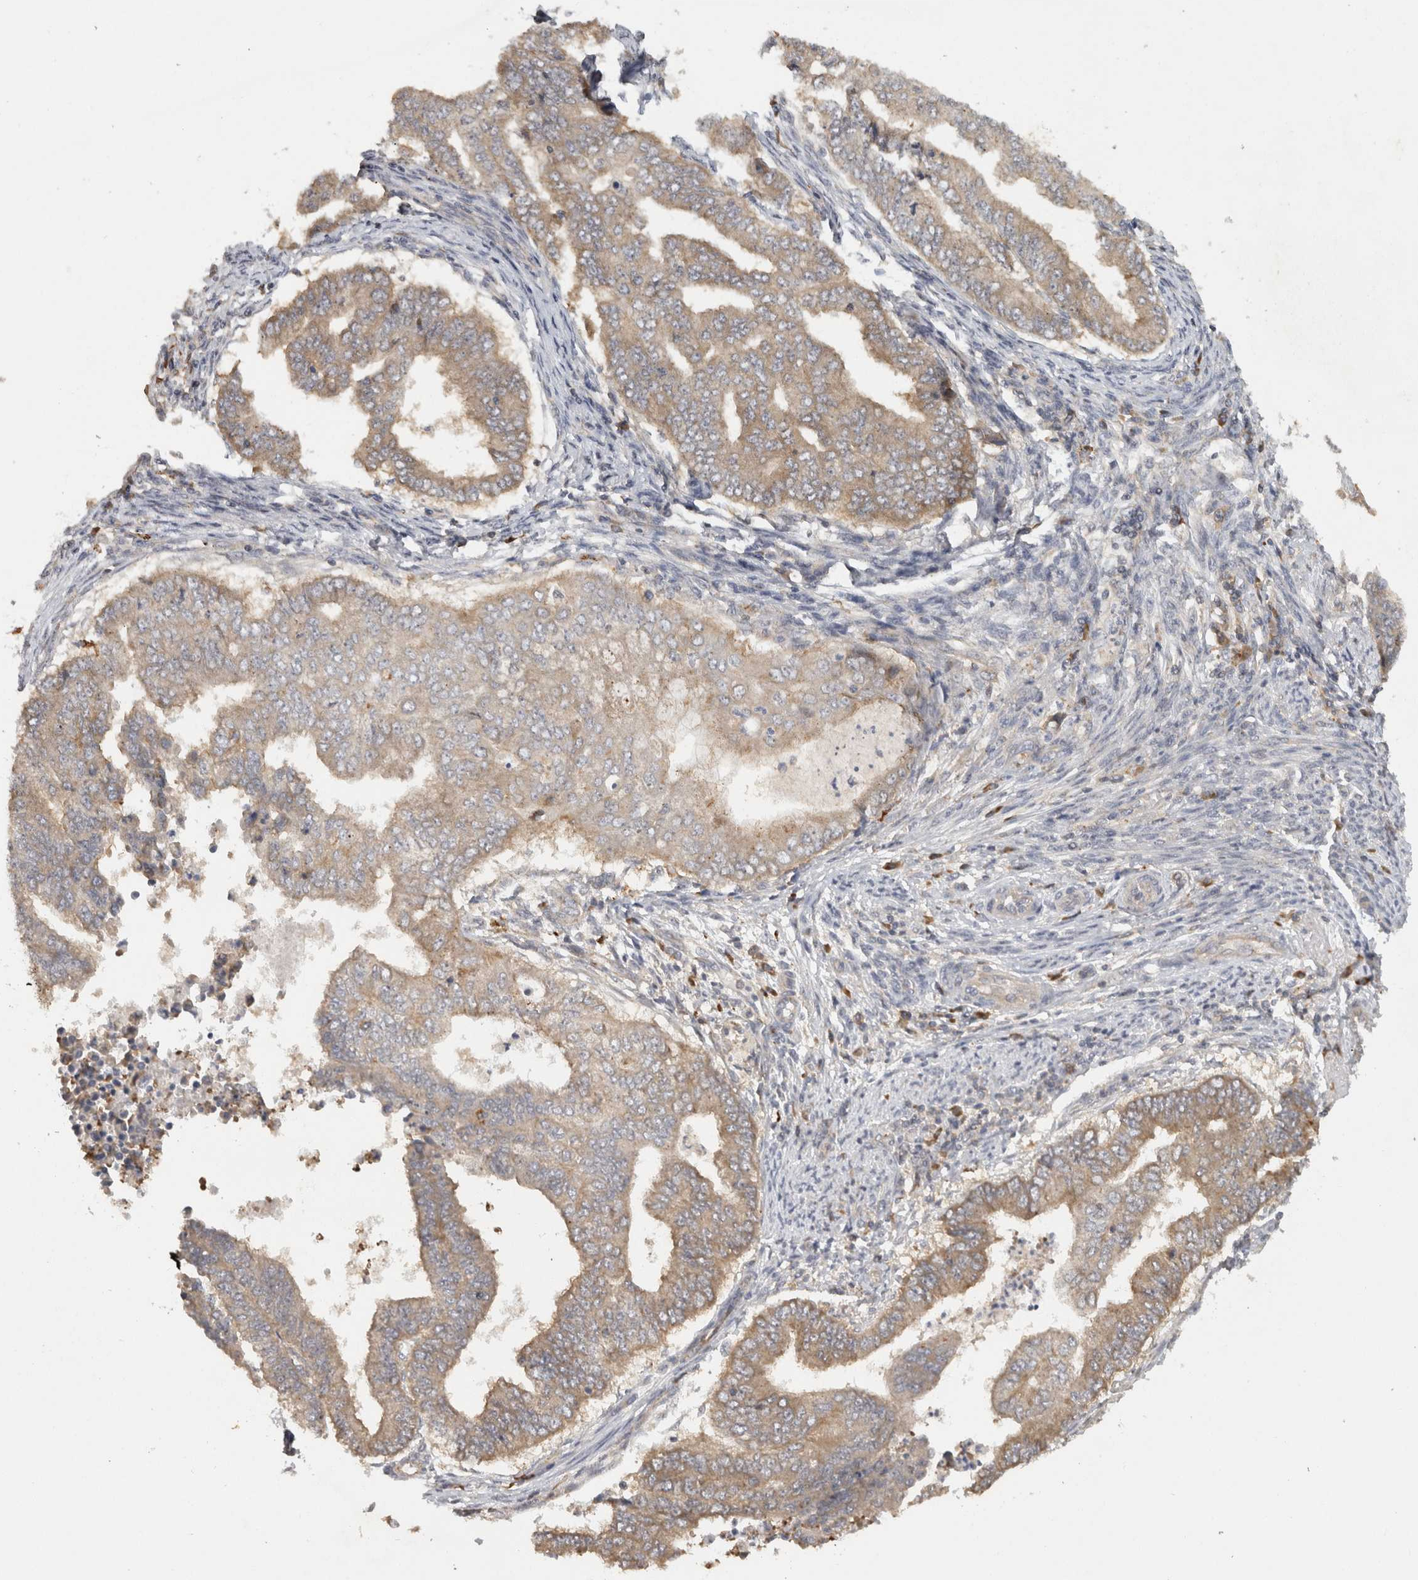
{"staining": {"intensity": "weak", "quantity": "<25%", "location": "cytoplasmic/membranous"}, "tissue": "endometrial cancer", "cell_type": "Tumor cells", "image_type": "cancer", "snomed": [{"axis": "morphology", "description": "Polyp, NOS"}, {"axis": "morphology", "description": "Adenocarcinoma, NOS"}, {"axis": "morphology", "description": "Adenoma, NOS"}, {"axis": "topography", "description": "Endometrium"}], "caption": "Micrograph shows no significant protein positivity in tumor cells of endometrial polyp. (Immunohistochemistry, brightfield microscopy, high magnification).", "gene": "ACAT2", "patient": {"sex": "female", "age": 79}}